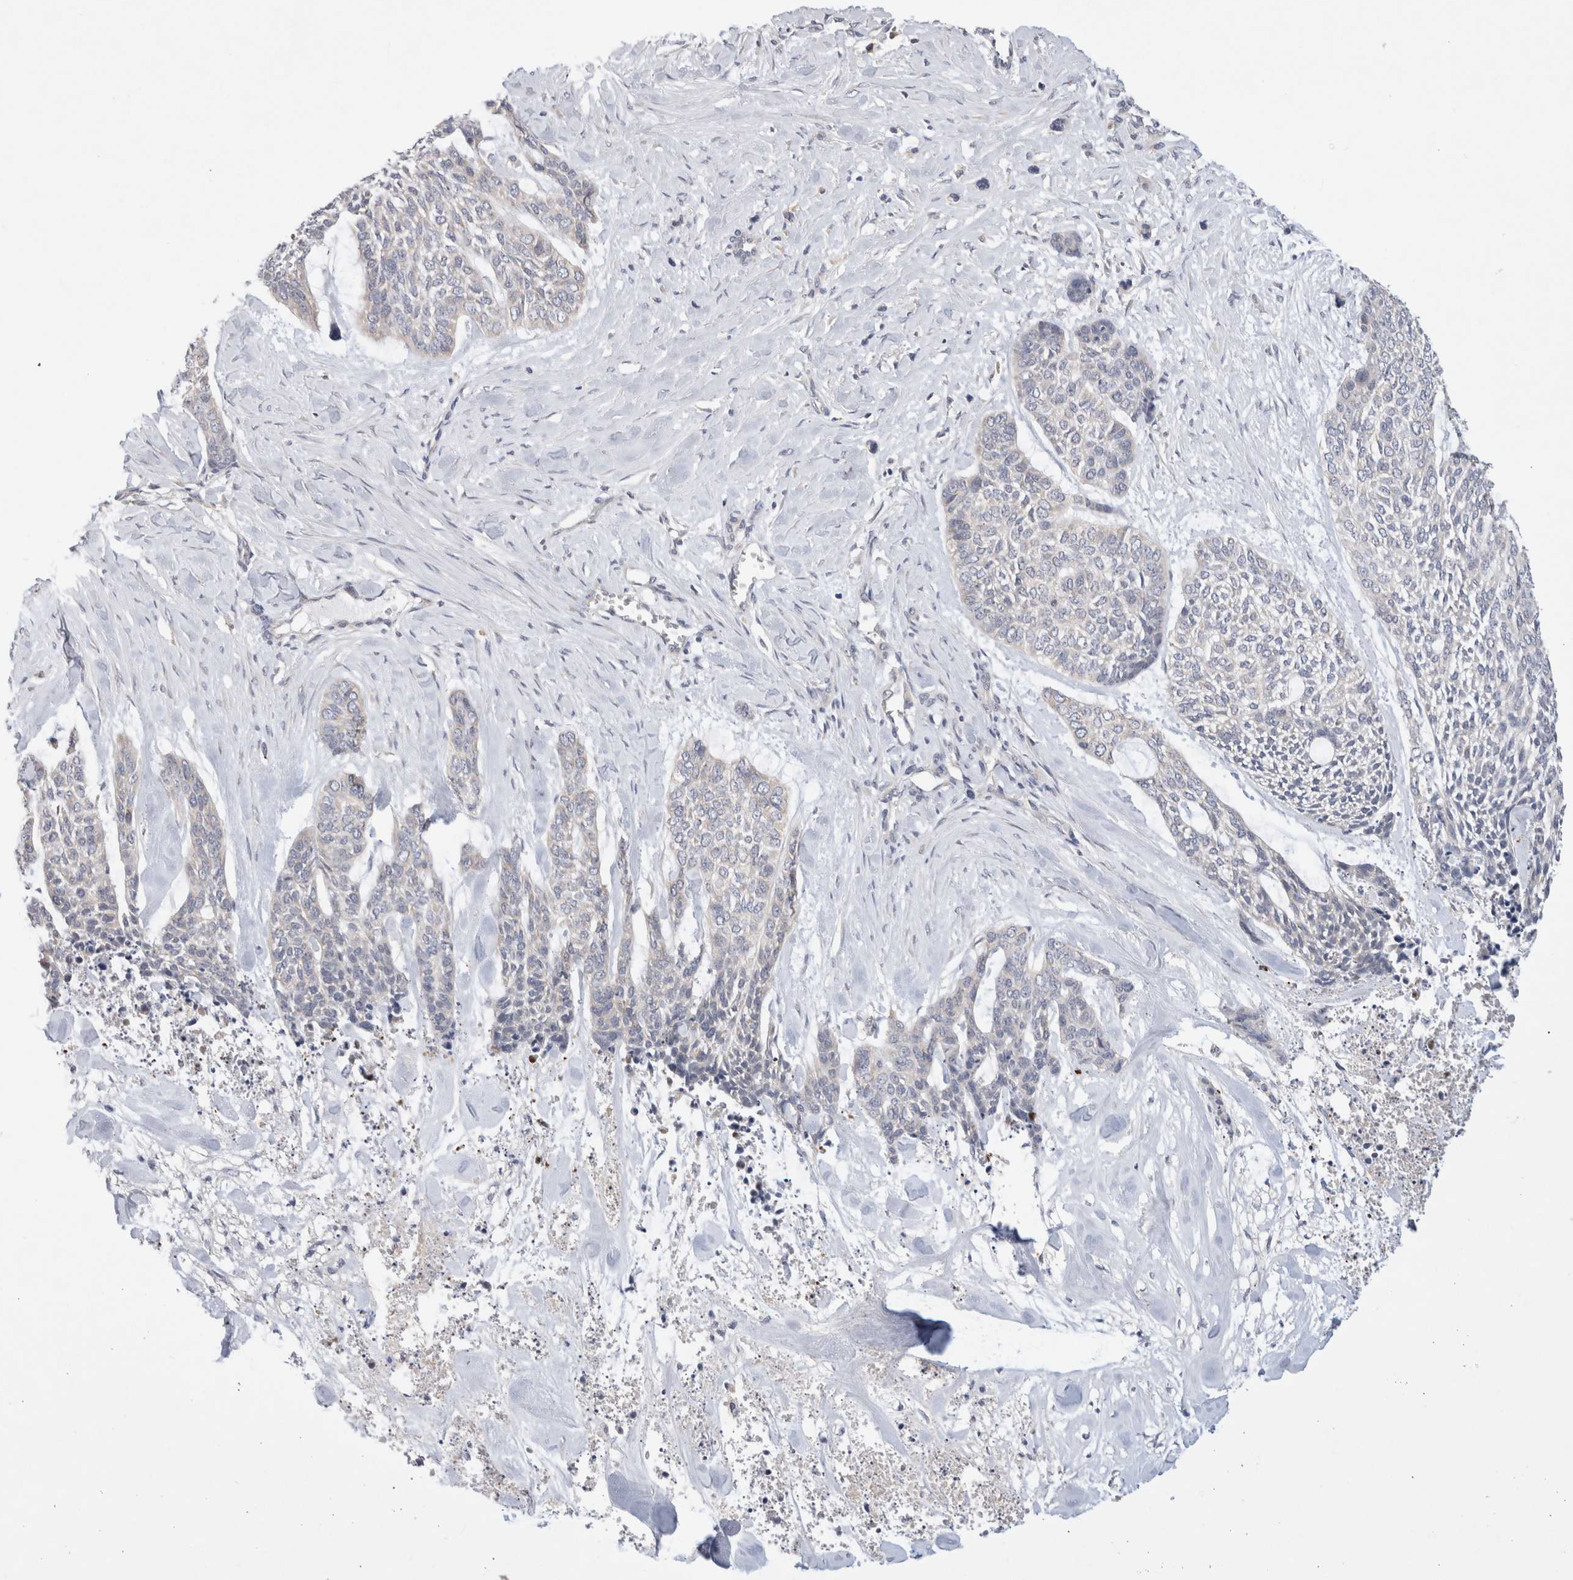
{"staining": {"intensity": "negative", "quantity": "none", "location": "none"}, "tissue": "skin cancer", "cell_type": "Tumor cells", "image_type": "cancer", "snomed": [{"axis": "morphology", "description": "Basal cell carcinoma"}, {"axis": "topography", "description": "Skin"}], "caption": "Tumor cells are negative for brown protein staining in skin cancer (basal cell carcinoma).", "gene": "GAS1", "patient": {"sex": "female", "age": 64}}